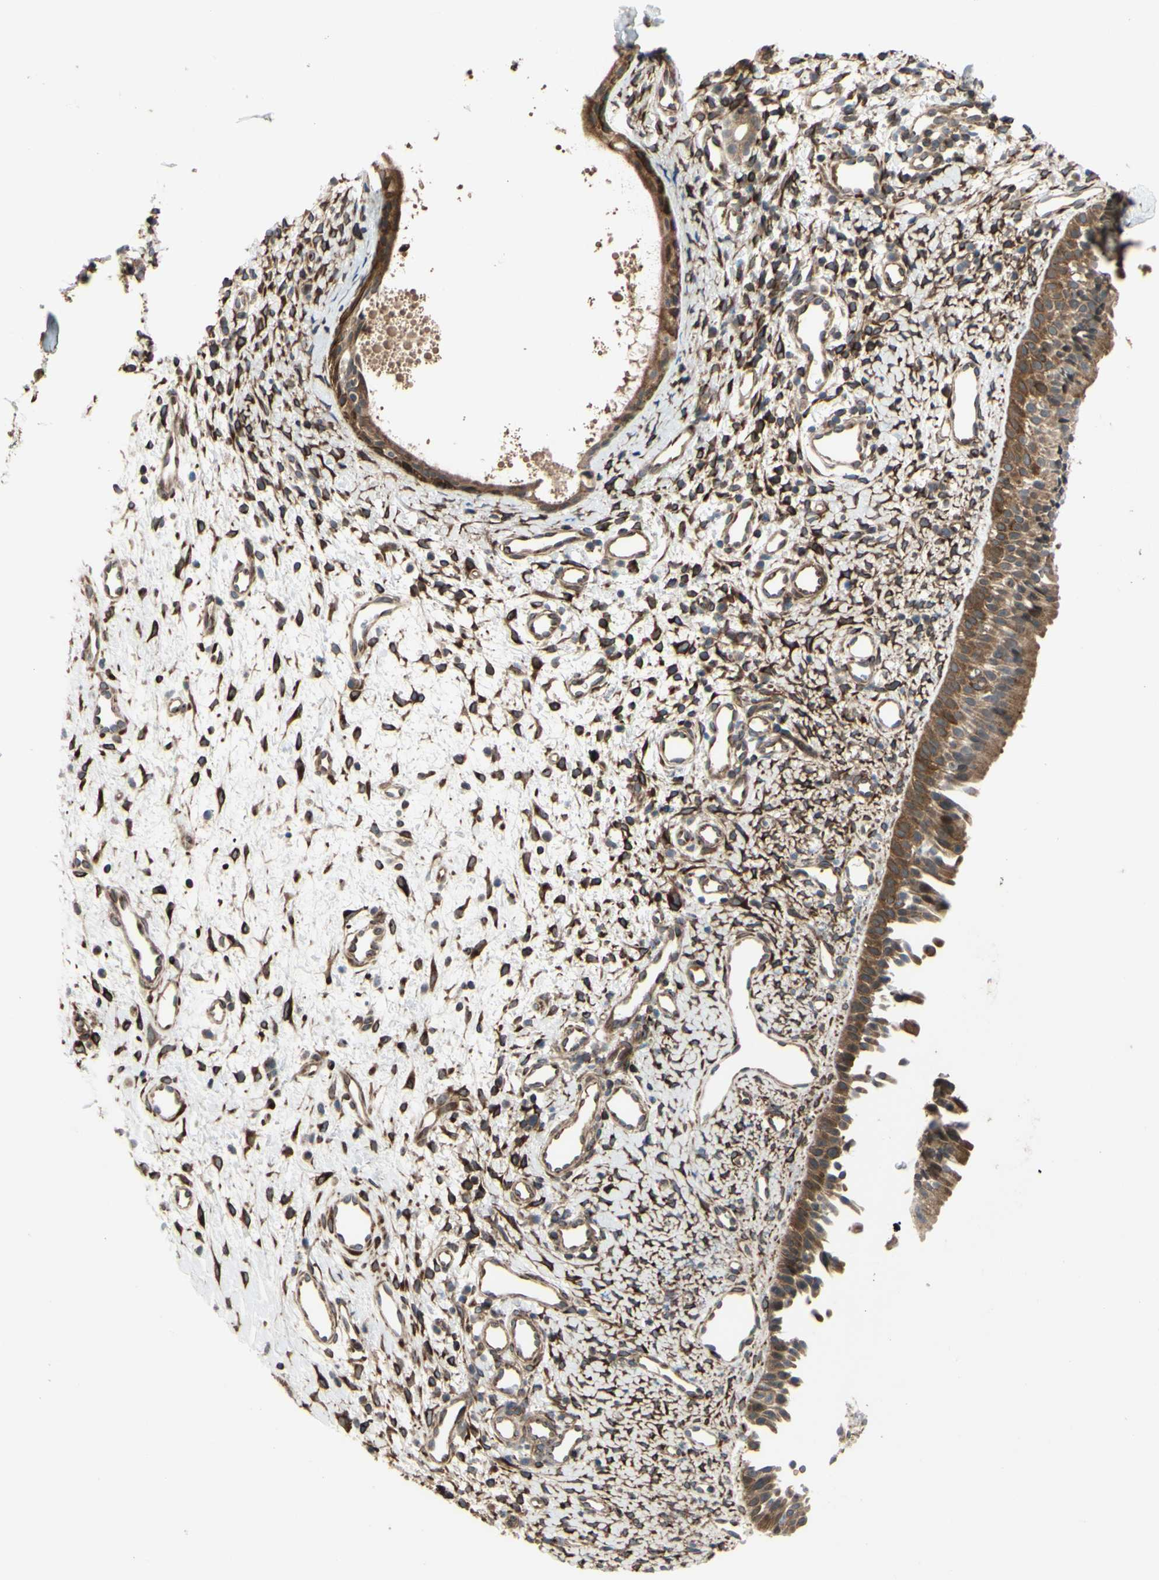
{"staining": {"intensity": "moderate", "quantity": ">75%", "location": "cytoplasmic/membranous"}, "tissue": "nasopharynx", "cell_type": "Respiratory epithelial cells", "image_type": "normal", "snomed": [{"axis": "morphology", "description": "Normal tissue, NOS"}, {"axis": "topography", "description": "Nasopharynx"}], "caption": "Protein staining by immunohistochemistry (IHC) demonstrates moderate cytoplasmic/membranous expression in about >75% of respiratory epithelial cells in unremarkable nasopharynx.", "gene": "PRAF2", "patient": {"sex": "male", "age": 22}}